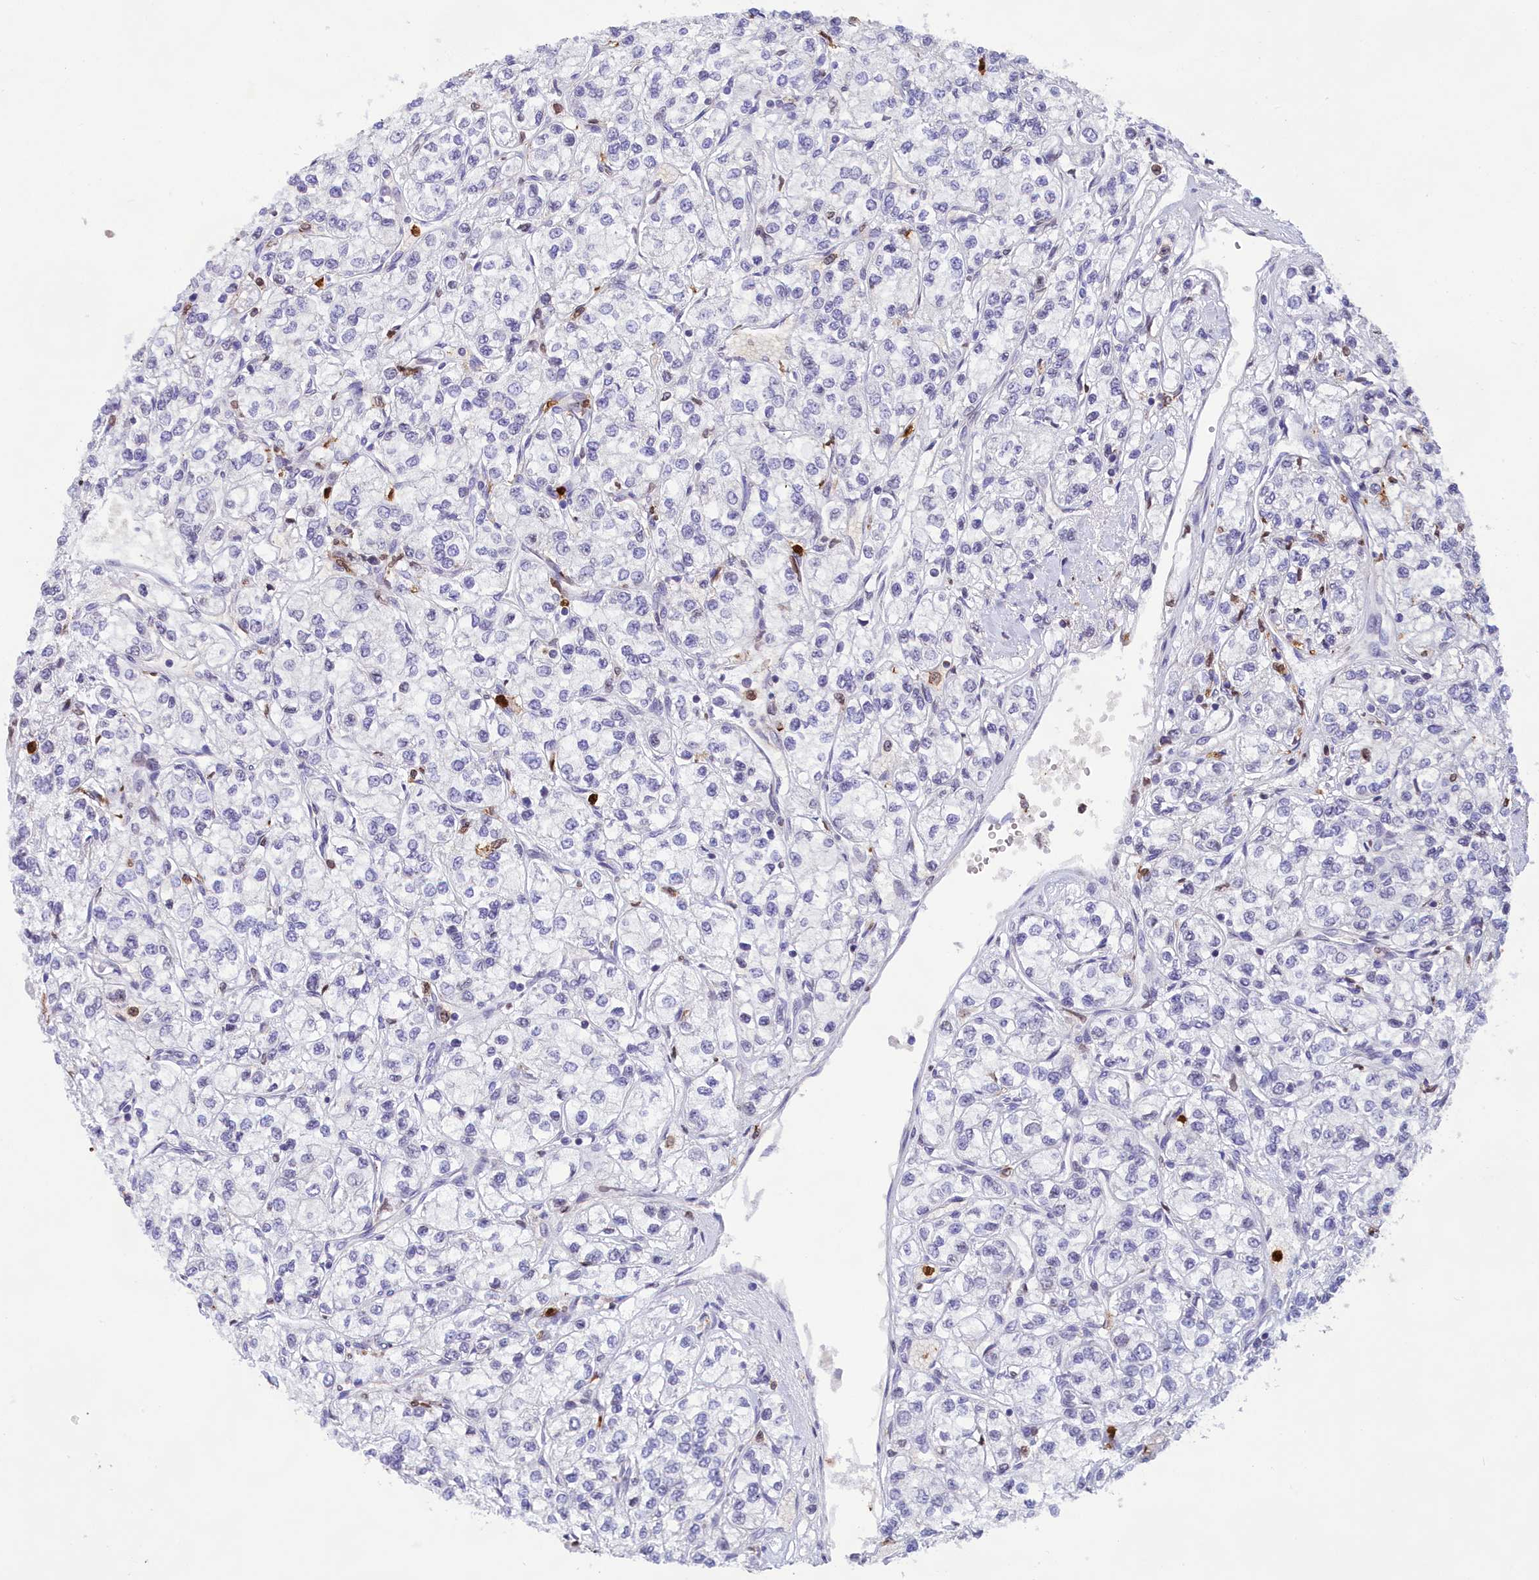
{"staining": {"intensity": "negative", "quantity": "none", "location": "none"}, "tissue": "renal cancer", "cell_type": "Tumor cells", "image_type": "cancer", "snomed": [{"axis": "morphology", "description": "Adenocarcinoma, NOS"}, {"axis": "topography", "description": "Kidney"}], "caption": "Immunohistochemistry (IHC) of renal cancer reveals no expression in tumor cells.", "gene": "PKHD1L1", "patient": {"sex": "male", "age": 80}}